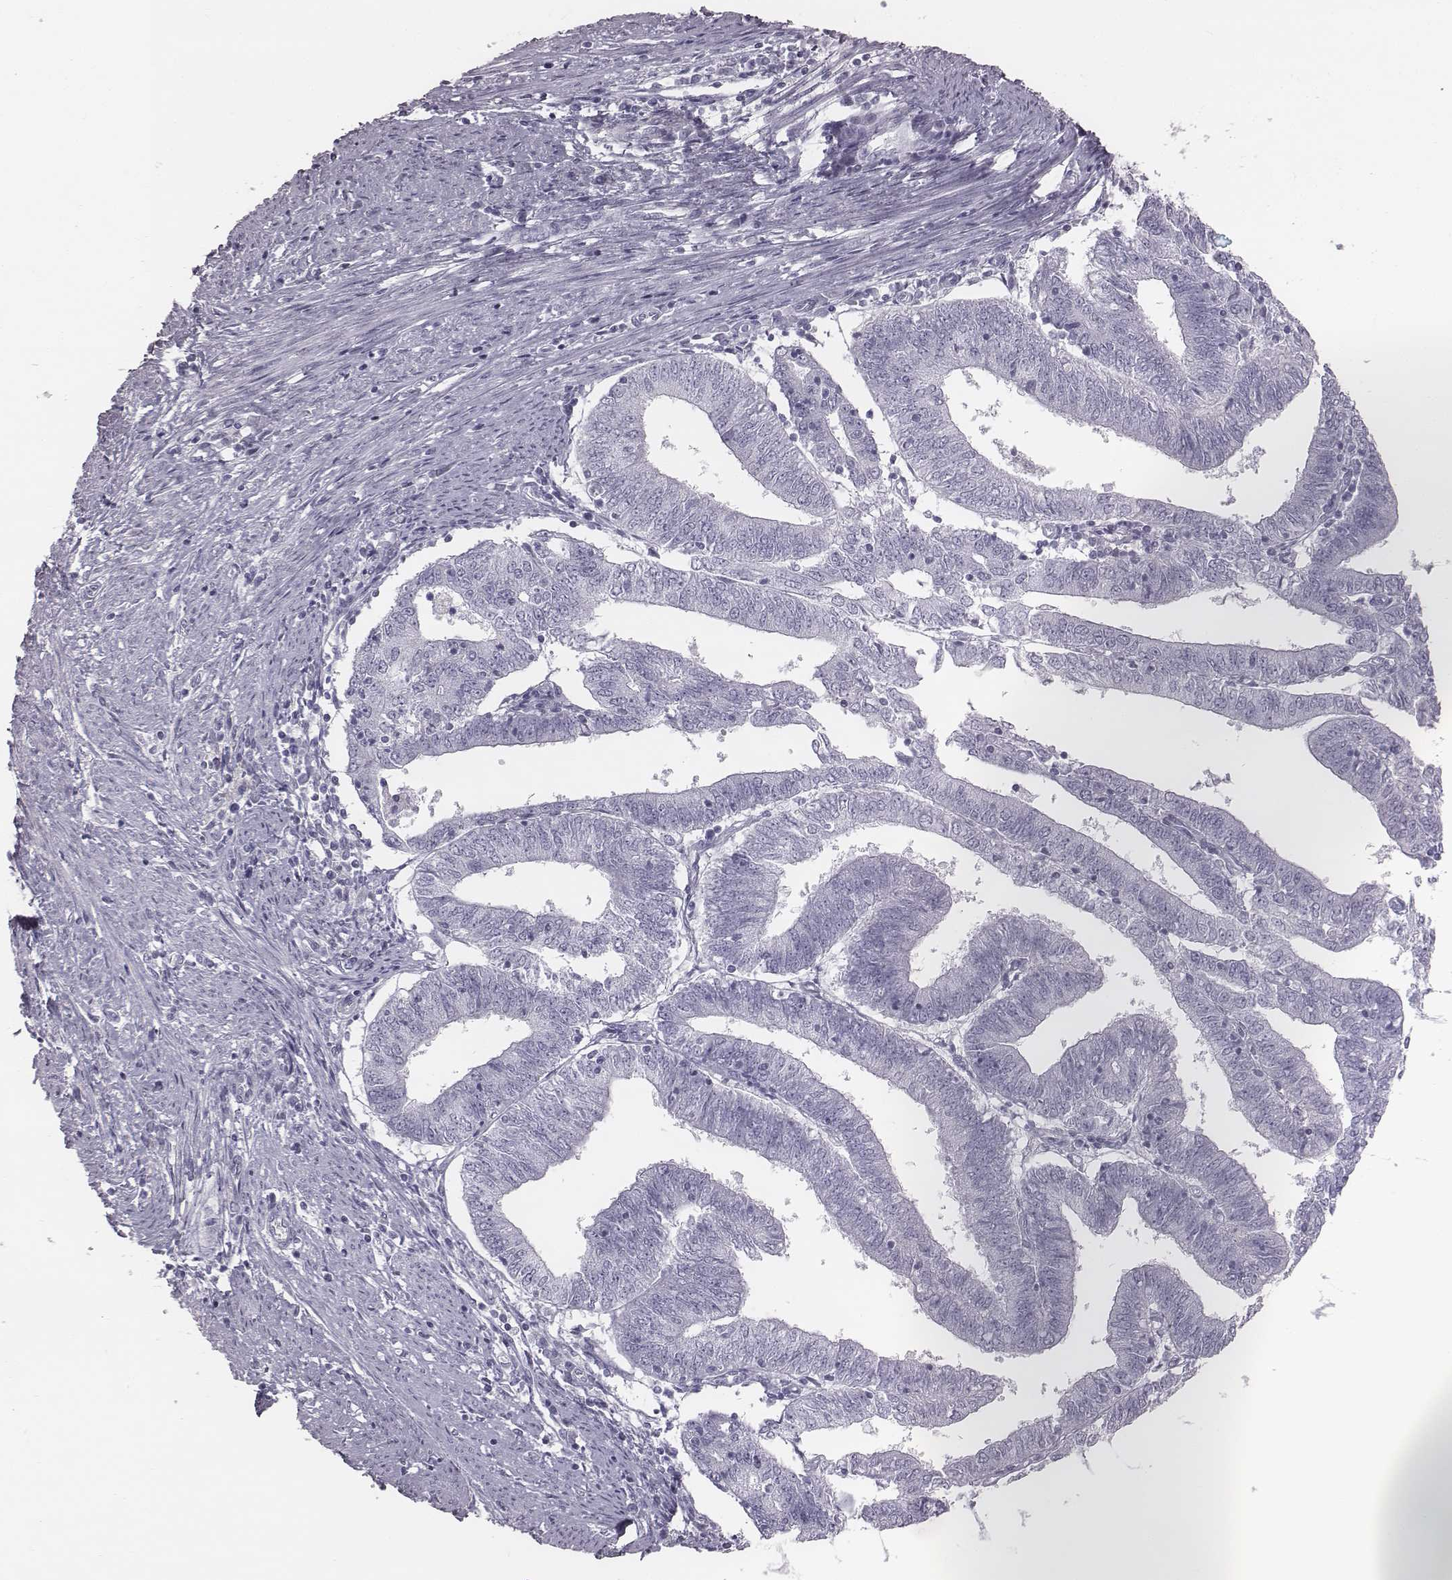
{"staining": {"intensity": "negative", "quantity": "none", "location": "none"}, "tissue": "endometrial cancer", "cell_type": "Tumor cells", "image_type": "cancer", "snomed": [{"axis": "morphology", "description": "Adenocarcinoma, NOS"}, {"axis": "topography", "description": "Endometrium"}], "caption": "A histopathology image of endometrial cancer (adenocarcinoma) stained for a protein shows no brown staining in tumor cells.", "gene": "C6orf58", "patient": {"sex": "female", "age": 82}}